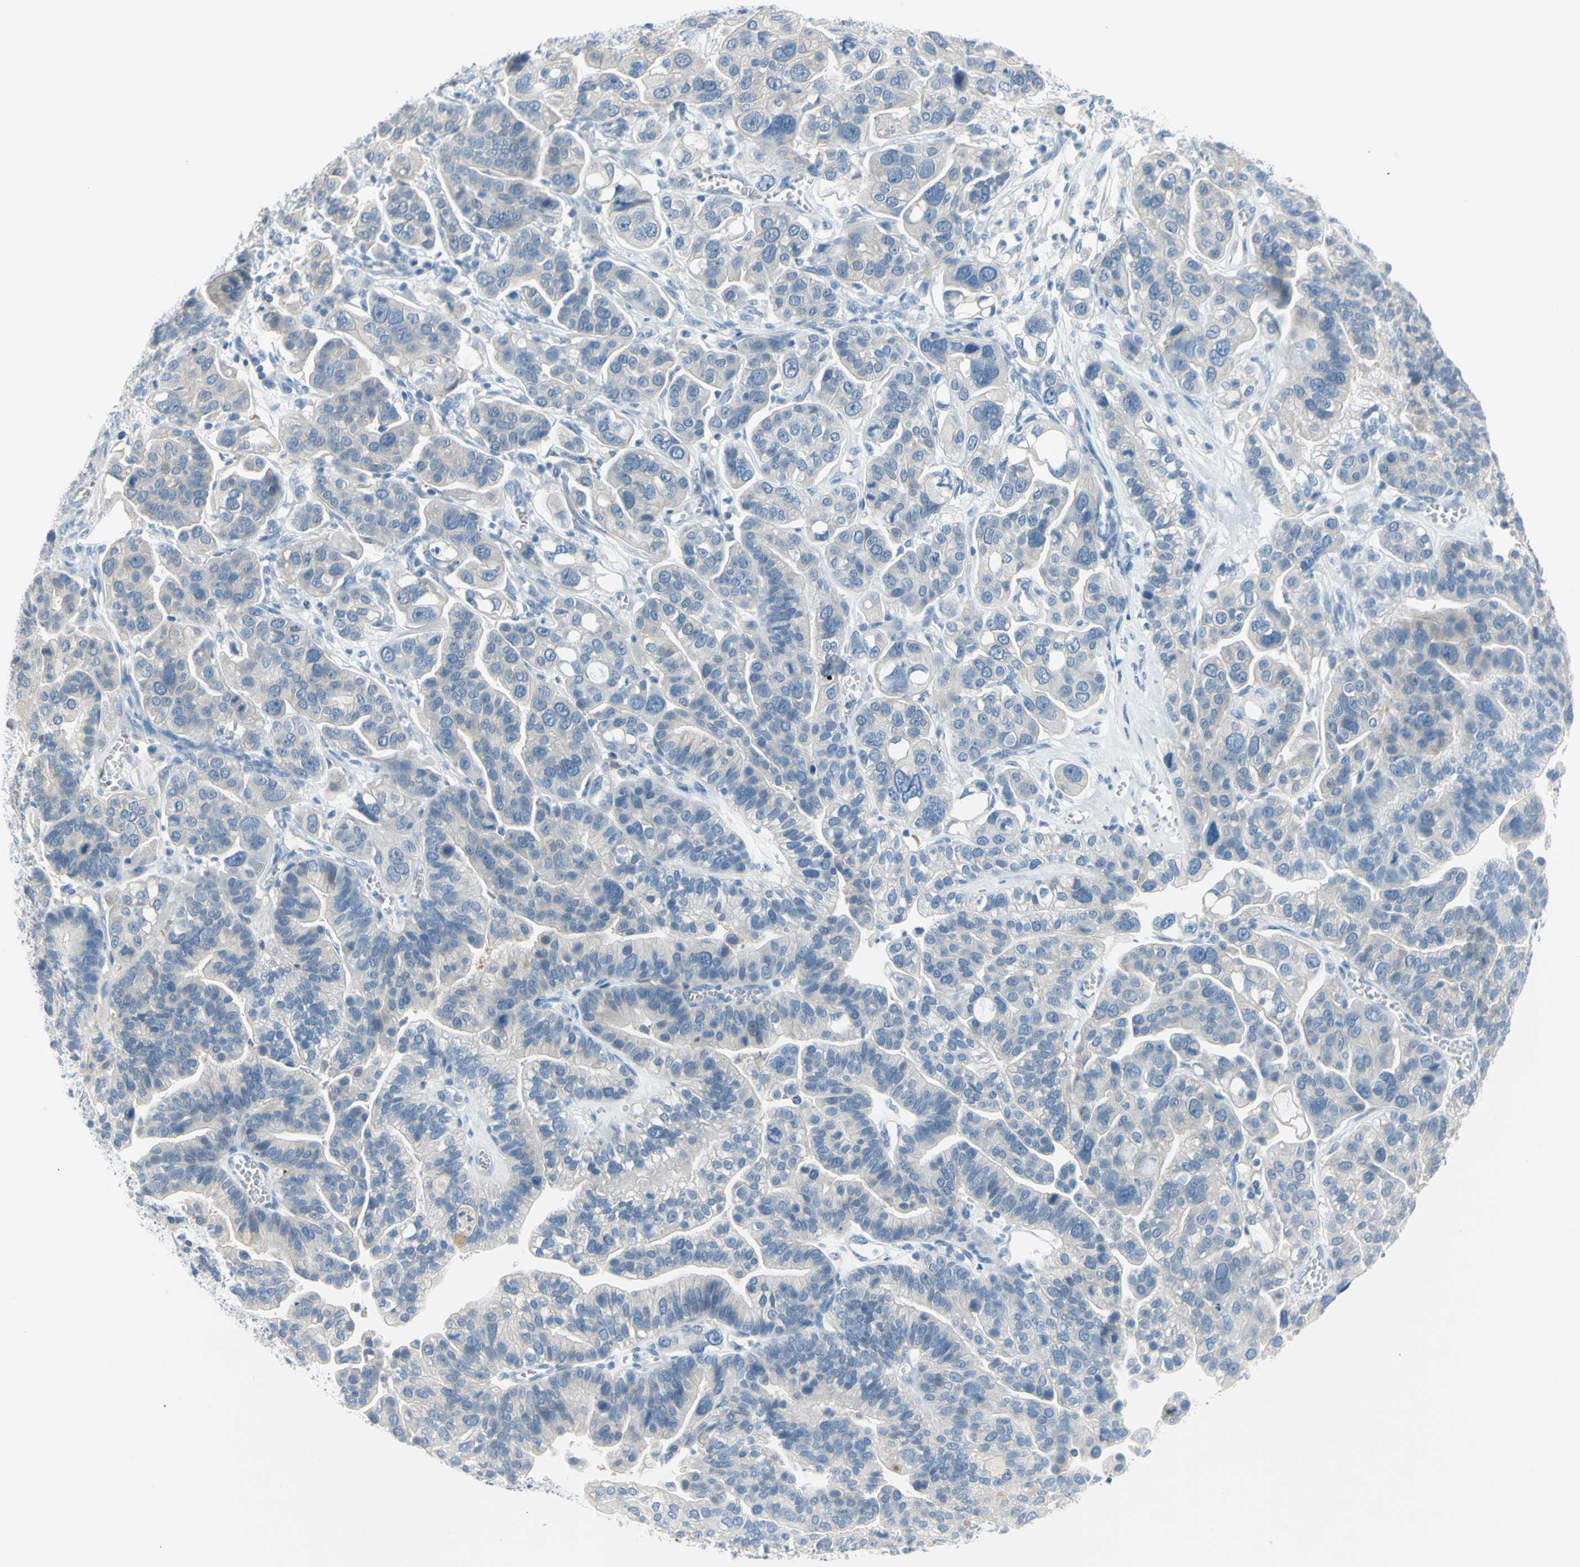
{"staining": {"intensity": "negative", "quantity": "none", "location": "none"}, "tissue": "ovarian cancer", "cell_type": "Tumor cells", "image_type": "cancer", "snomed": [{"axis": "morphology", "description": "Cystadenocarcinoma, serous, NOS"}, {"axis": "topography", "description": "Ovary"}], "caption": "DAB immunohistochemical staining of serous cystadenocarcinoma (ovarian) displays no significant staining in tumor cells.", "gene": "DCT", "patient": {"sex": "female", "age": 56}}